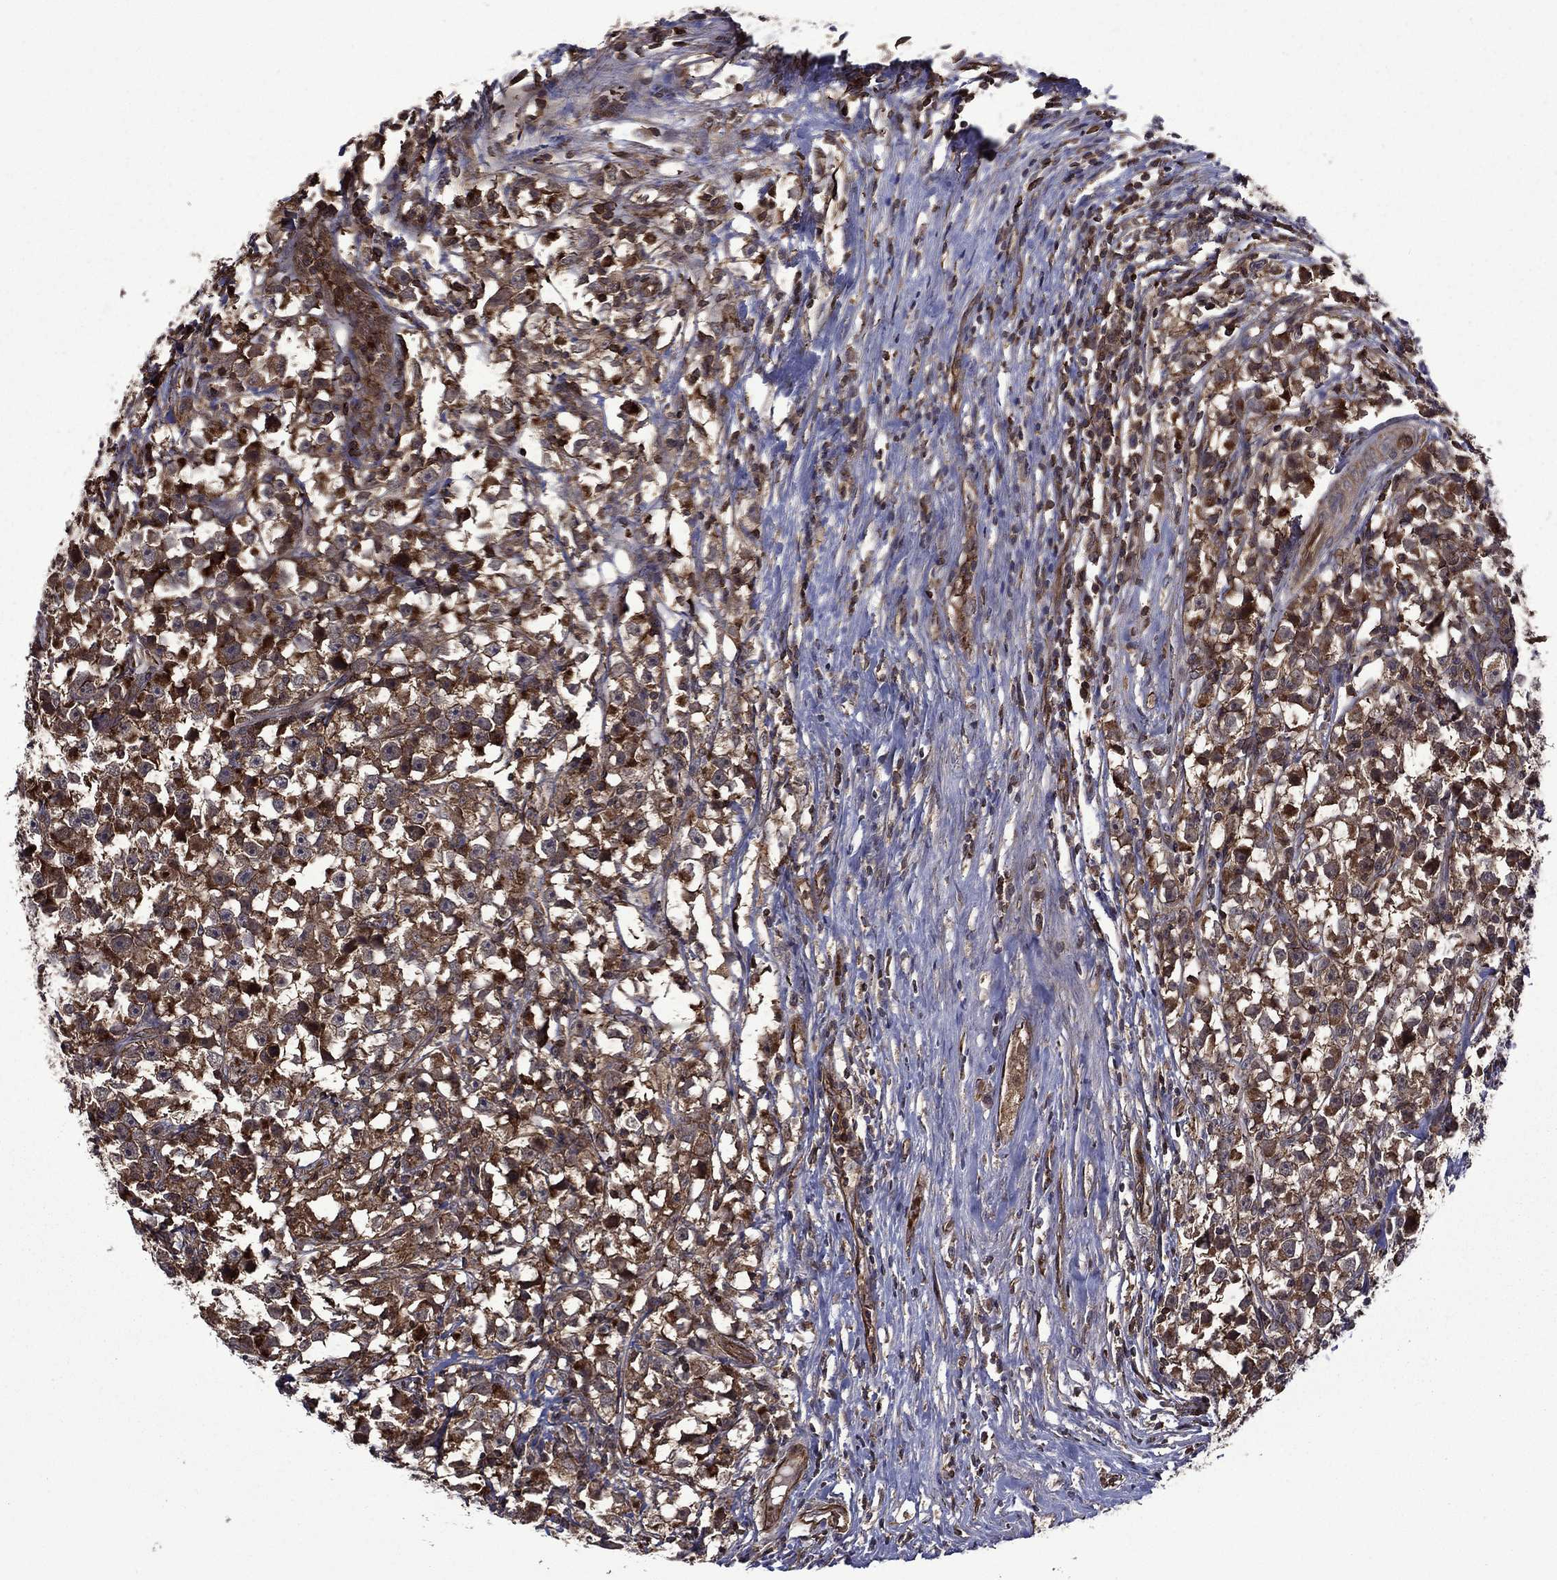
{"staining": {"intensity": "moderate", "quantity": ">75%", "location": "cytoplasmic/membranous"}, "tissue": "testis cancer", "cell_type": "Tumor cells", "image_type": "cancer", "snomed": [{"axis": "morphology", "description": "Seminoma, NOS"}, {"axis": "topography", "description": "Testis"}], "caption": "A high-resolution micrograph shows immunohistochemistry staining of testis cancer (seminoma), which exhibits moderate cytoplasmic/membranous positivity in approximately >75% of tumor cells.", "gene": "PLPP3", "patient": {"sex": "male", "age": 33}}